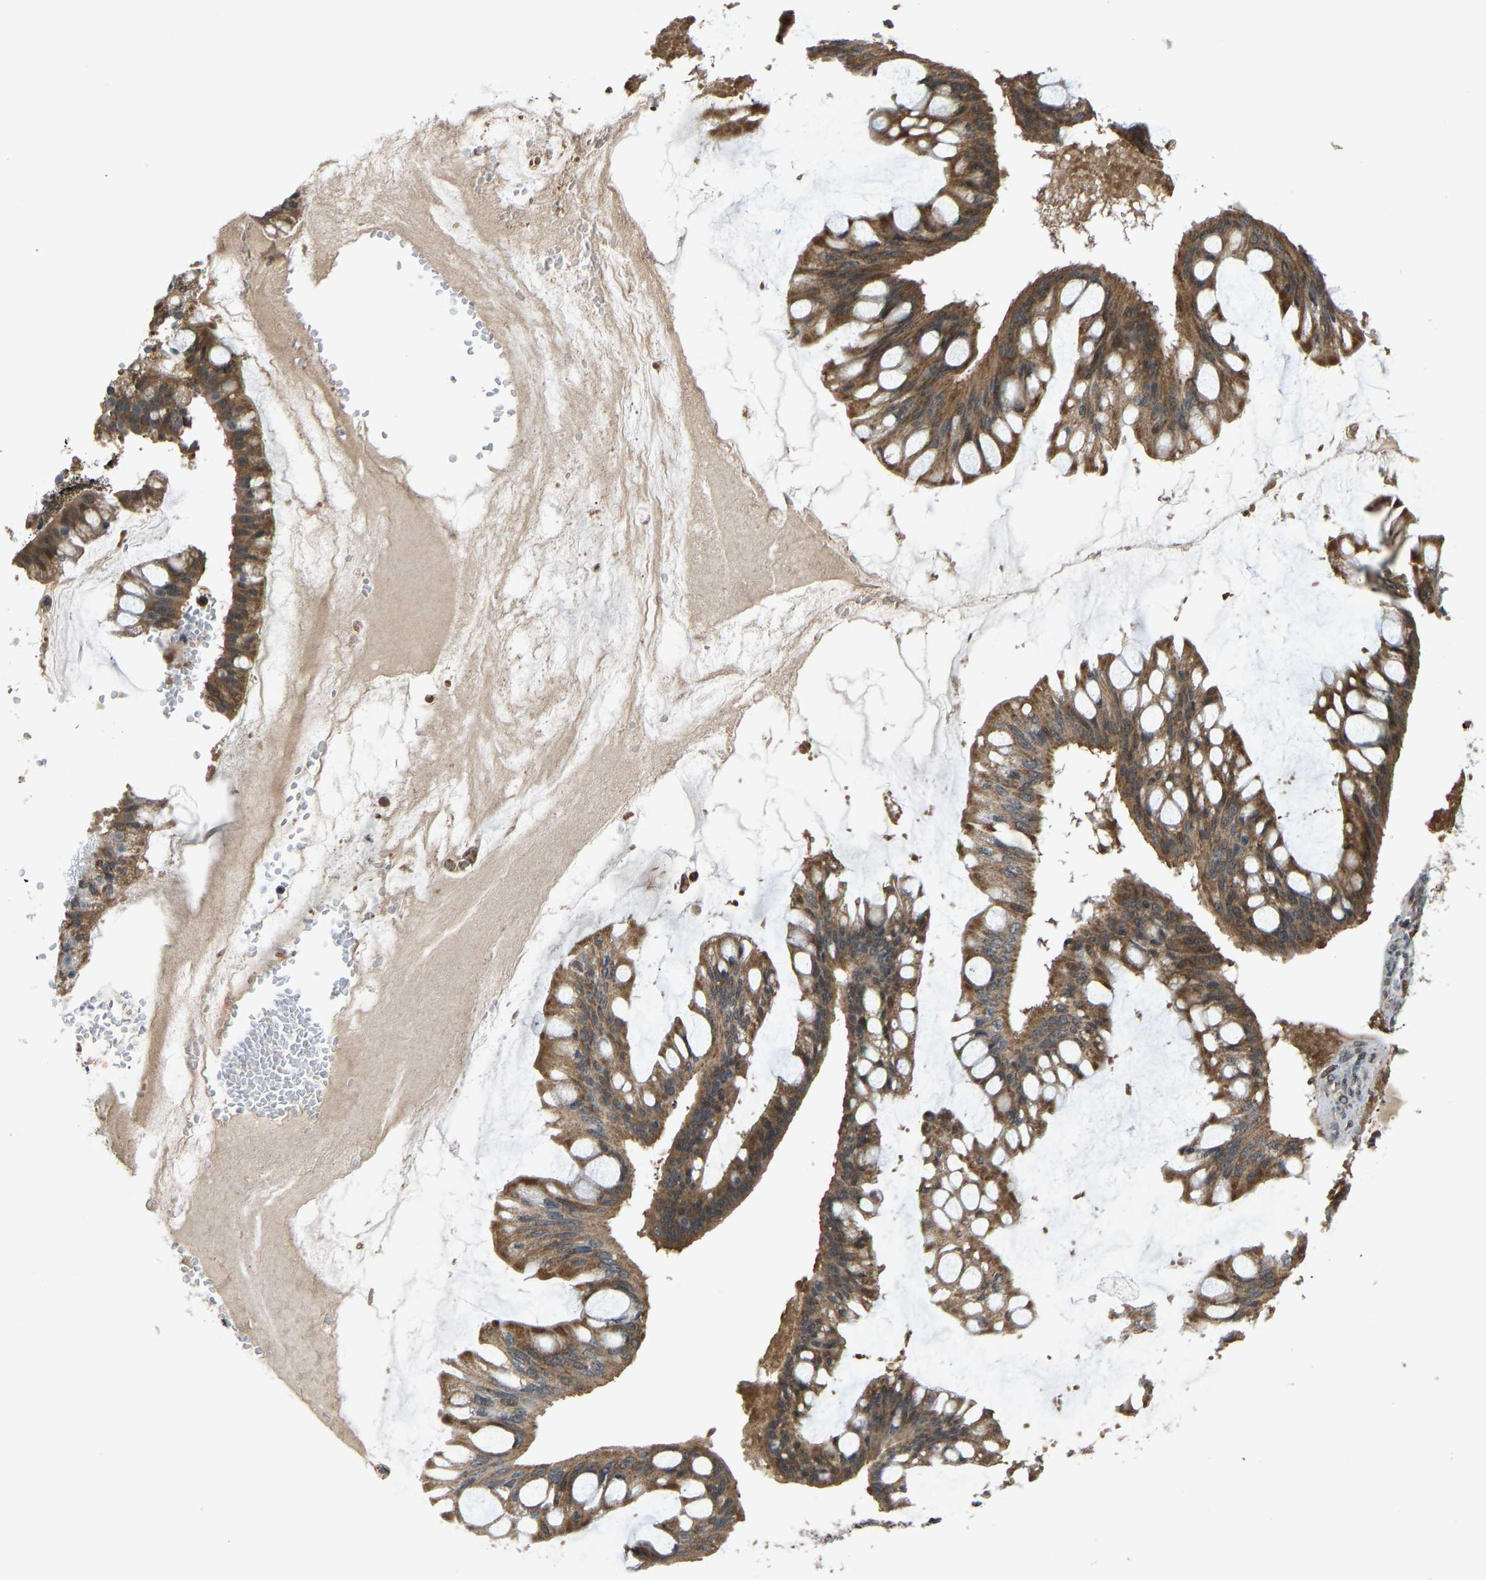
{"staining": {"intensity": "moderate", "quantity": ">75%", "location": "cytoplasmic/membranous"}, "tissue": "ovarian cancer", "cell_type": "Tumor cells", "image_type": "cancer", "snomed": [{"axis": "morphology", "description": "Cystadenocarcinoma, mucinous, NOS"}, {"axis": "topography", "description": "Ovary"}], "caption": "A high-resolution histopathology image shows immunohistochemistry staining of ovarian mucinous cystadenocarcinoma, which reveals moderate cytoplasmic/membranous staining in approximately >75% of tumor cells. (Brightfield microscopy of DAB IHC at high magnification).", "gene": "CCT8", "patient": {"sex": "female", "age": 73}}